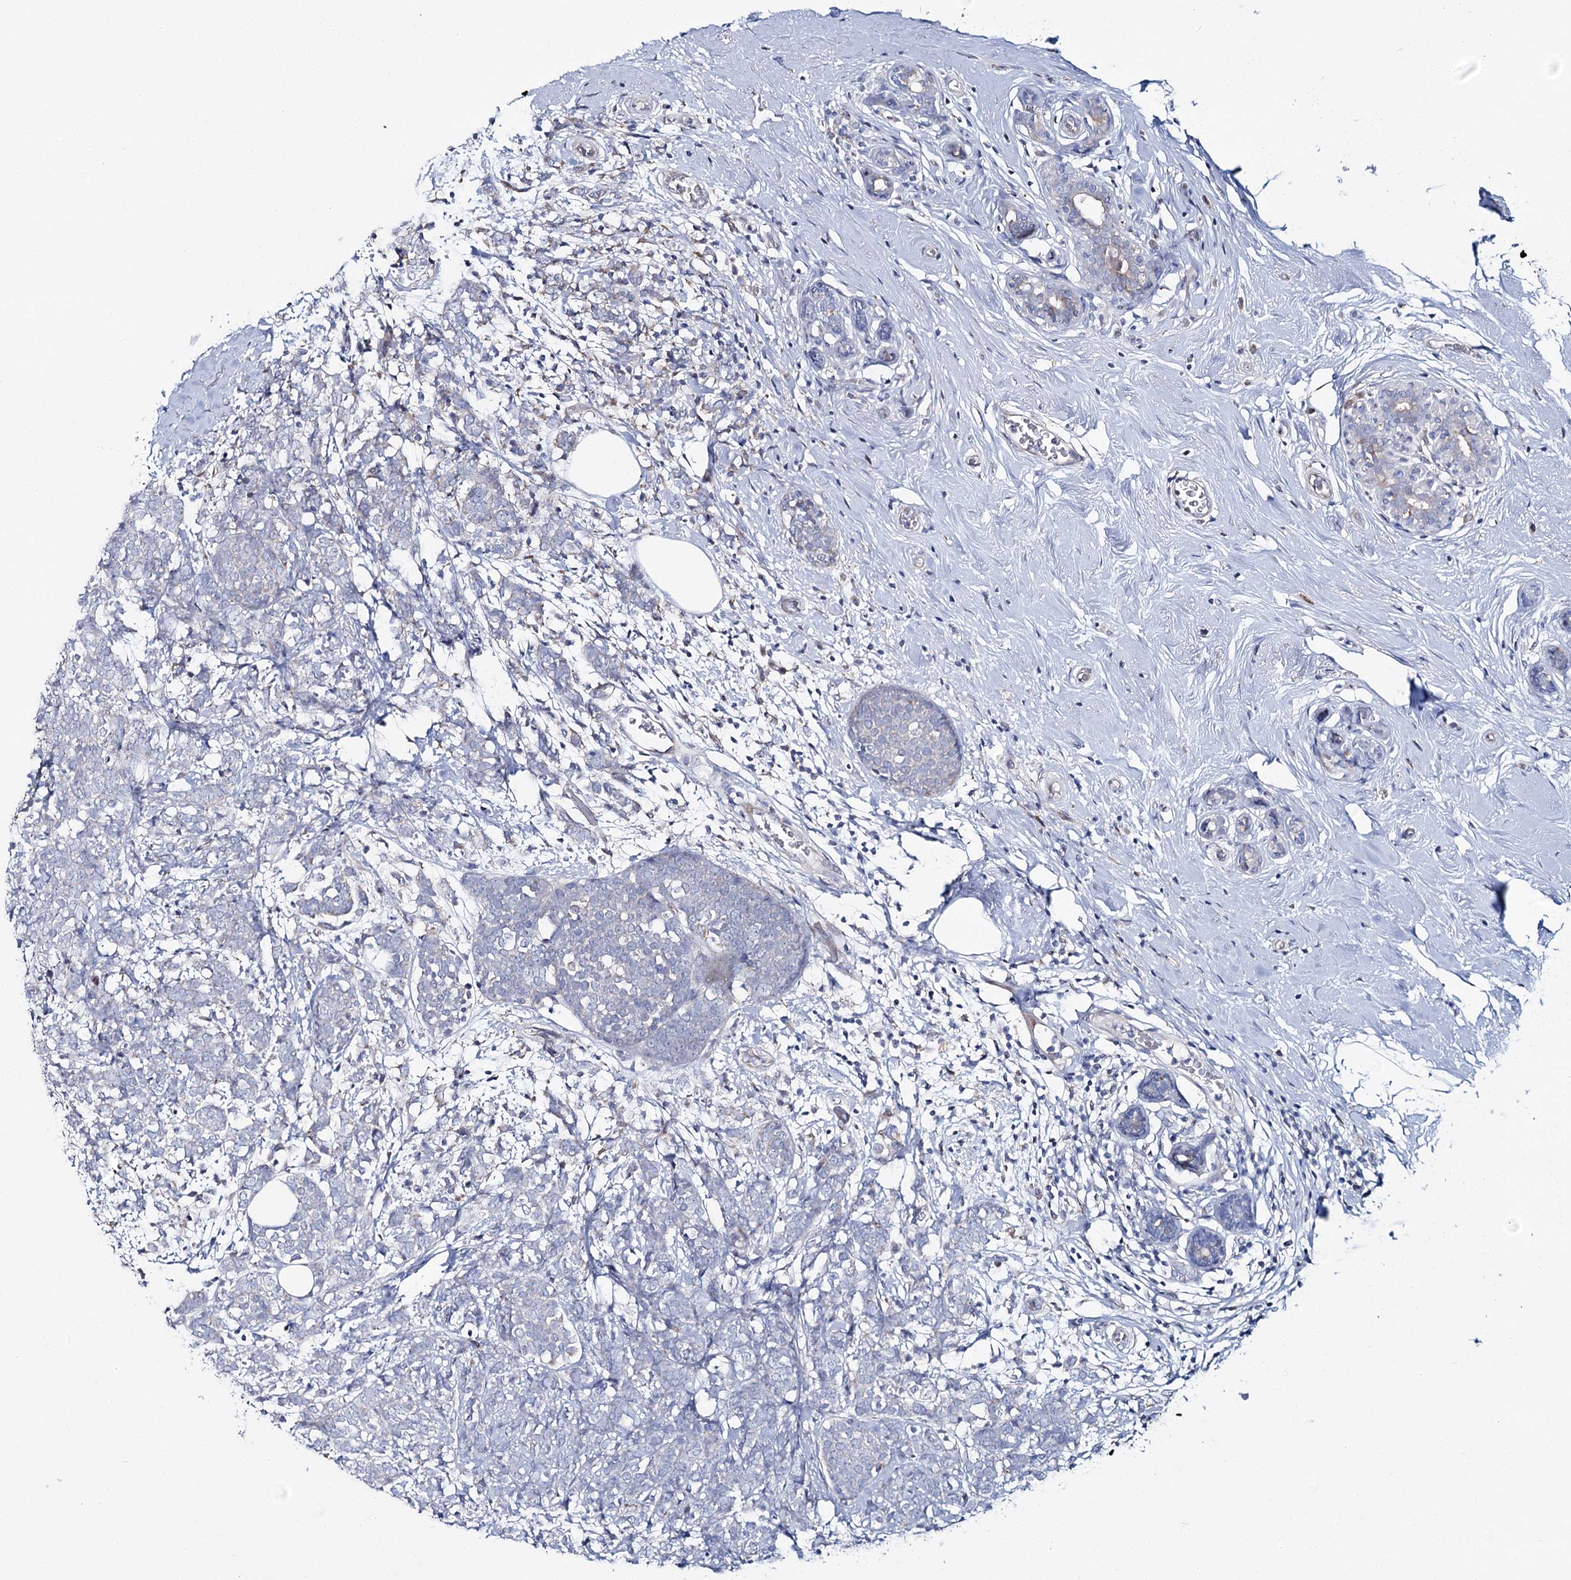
{"staining": {"intensity": "negative", "quantity": "none", "location": "none"}, "tissue": "breast cancer", "cell_type": "Tumor cells", "image_type": "cancer", "snomed": [{"axis": "morphology", "description": "Lobular carcinoma"}, {"axis": "topography", "description": "Breast"}], "caption": "The photomicrograph exhibits no staining of tumor cells in lobular carcinoma (breast). (Stains: DAB immunohistochemistry with hematoxylin counter stain, Microscopy: brightfield microscopy at high magnification).", "gene": "CPLANE1", "patient": {"sex": "female", "age": 58}}